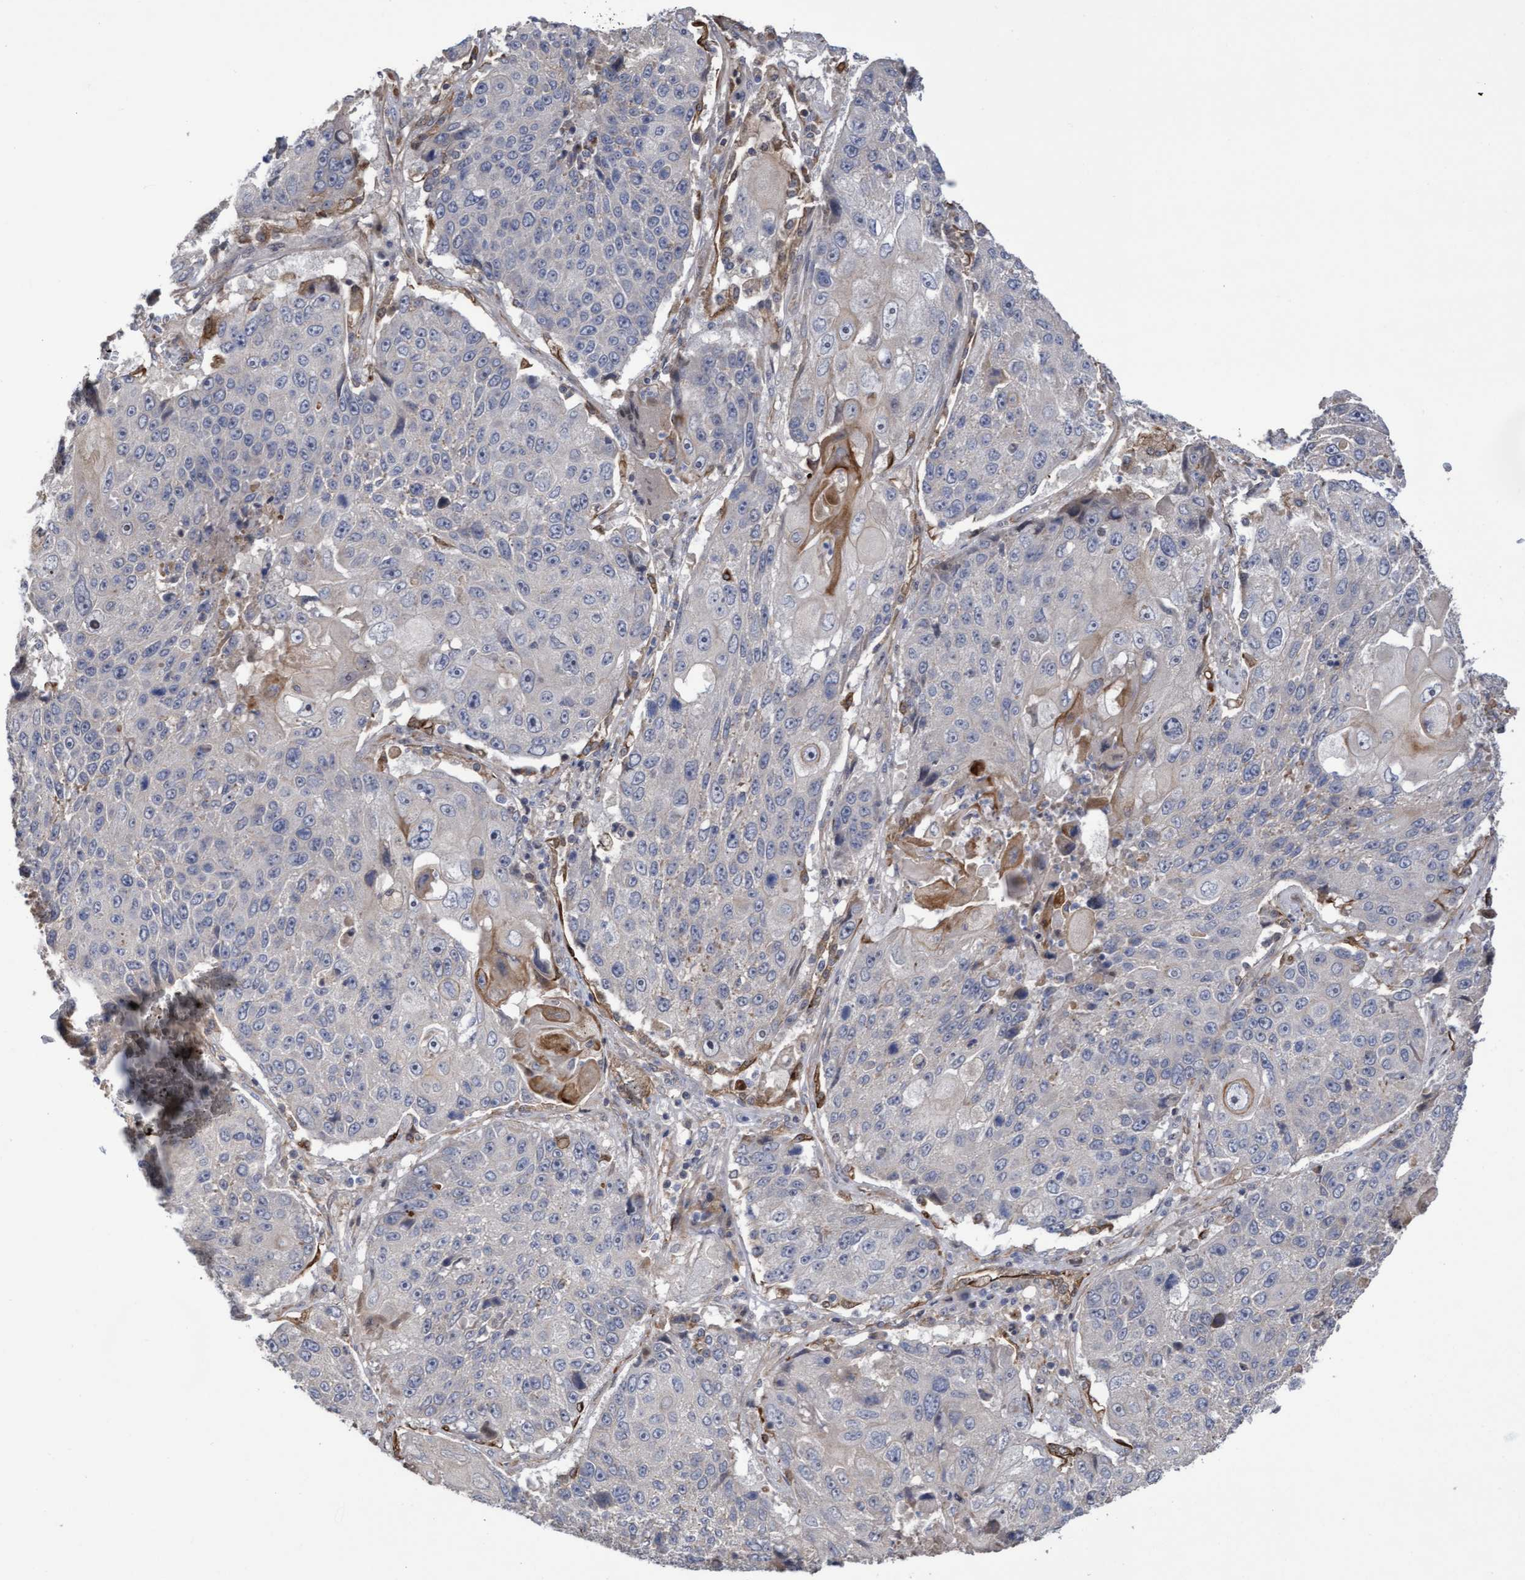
{"staining": {"intensity": "negative", "quantity": "none", "location": "none"}, "tissue": "lung cancer", "cell_type": "Tumor cells", "image_type": "cancer", "snomed": [{"axis": "morphology", "description": "Squamous cell carcinoma, NOS"}, {"axis": "topography", "description": "Lung"}], "caption": "There is no significant staining in tumor cells of lung cancer. (DAB (3,3'-diaminobenzidine) immunohistochemistry (IHC), high magnification).", "gene": "COBL", "patient": {"sex": "male", "age": 61}}